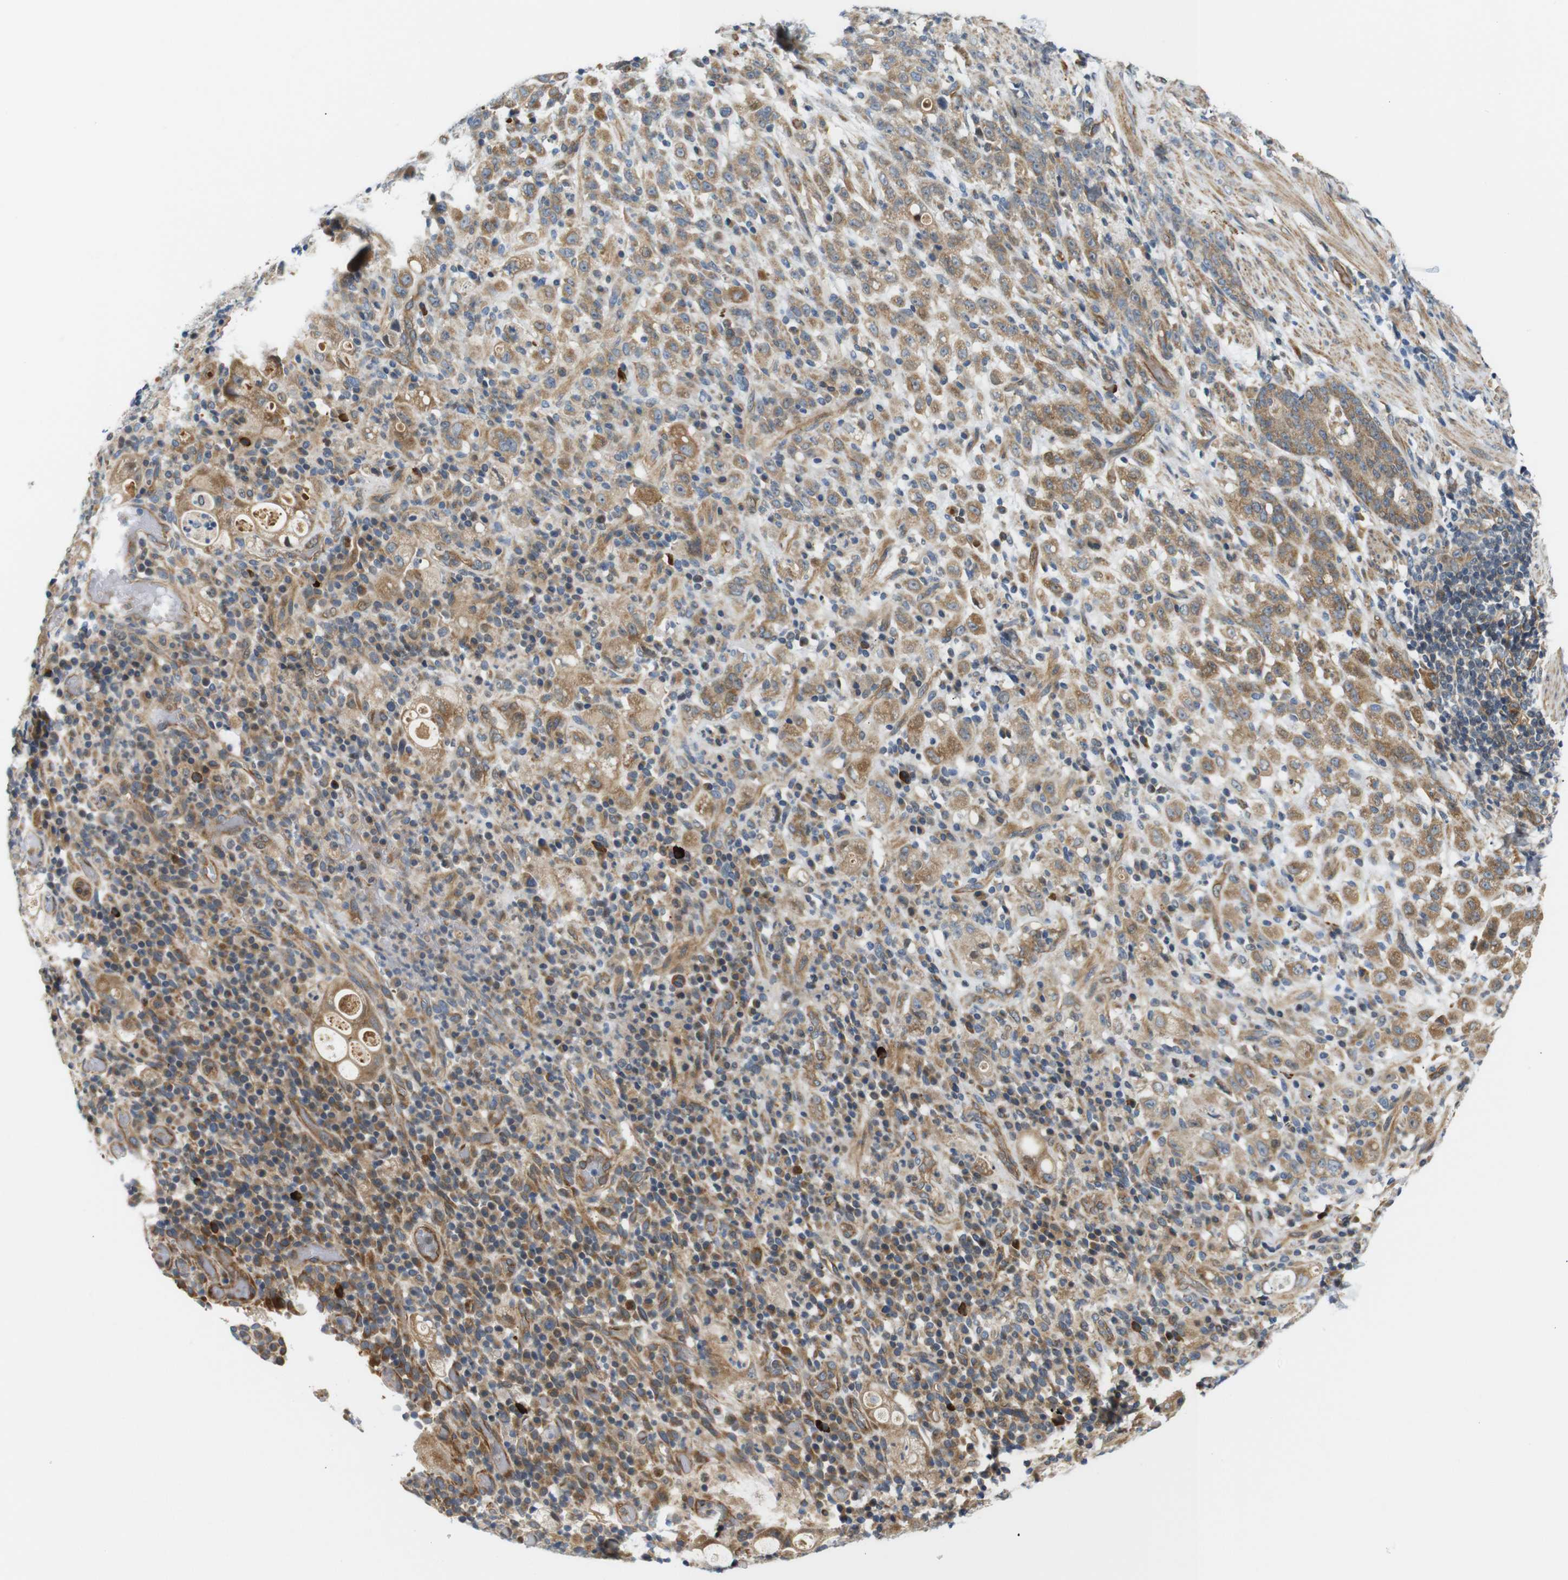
{"staining": {"intensity": "moderate", "quantity": ">75%", "location": "cytoplasmic/membranous"}, "tissue": "stomach cancer", "cell_type": "Tumor cells", "image_type": "cancer", "snomed": [{"axis": "morphology", "description": "Adenocarcinoma, NOS"}, {"axis": "topography", "description": "Stomach, lower"}], "caption": "Human stomach cancer (adenocarcinoma) stained with a protein marker displays moderate staining in tumor cells.", "gene": "RPTOR", "patient": {"sex": "male", "age": 88}}